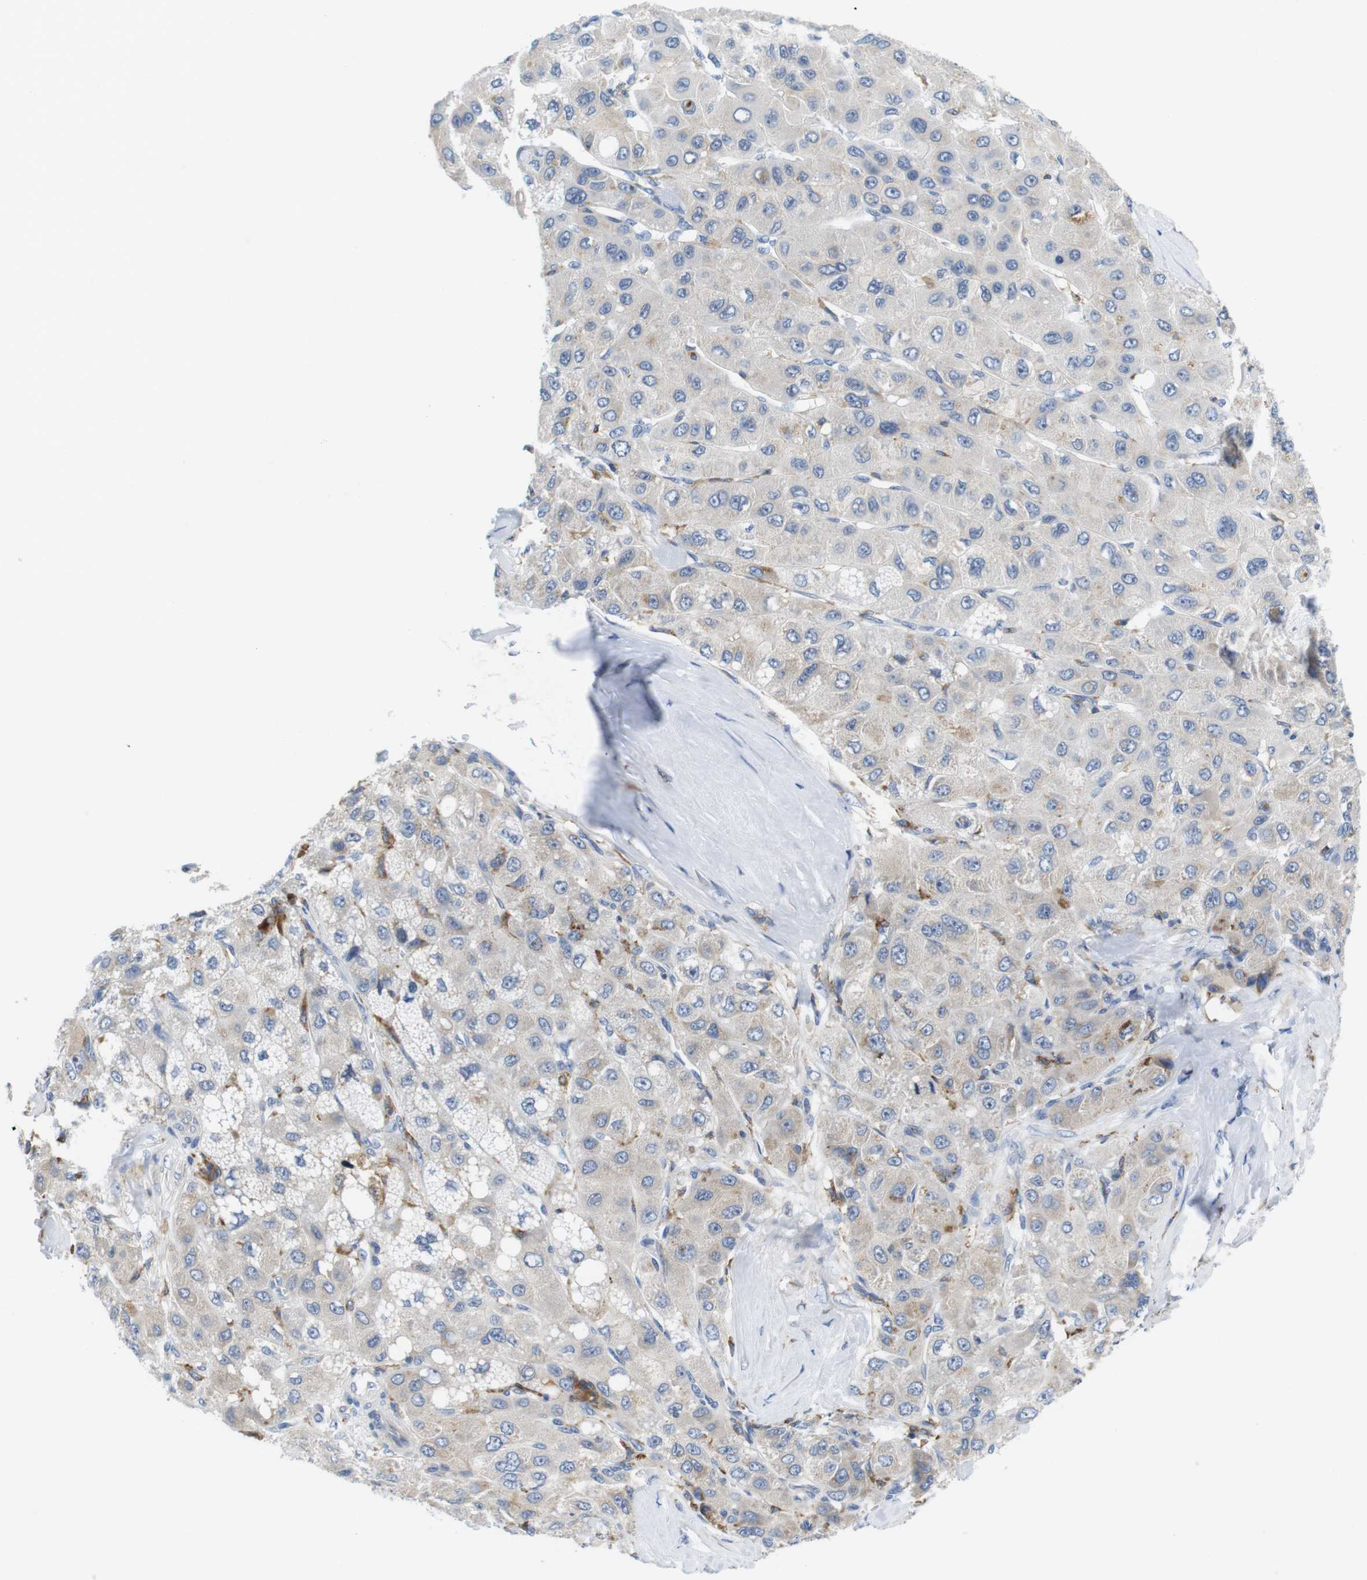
{"staining": {"intensity": "weak", "quantity": "25%-75%", "location": "cytoplasmic/membranous"}, "tissue": "liver cancer", "cell_type": "Tumor cells", "image_type": "cancer", "snomed": [{"axis": "morphology", "description": "Carcinoma, Hepatocellular, NOS"}, {"axis": "topography", "description": "Liver"}], "caption": "This micrograph displays liver cancer stained with immunohistochemistry to label a protein in brown. The cytoplasmic/membranous of tumor cells show weak positivity for the protein. Nuclei are counter-stained blue.", "gene": "CNGA2", "patient": {"sex": "male", "age": 80}}